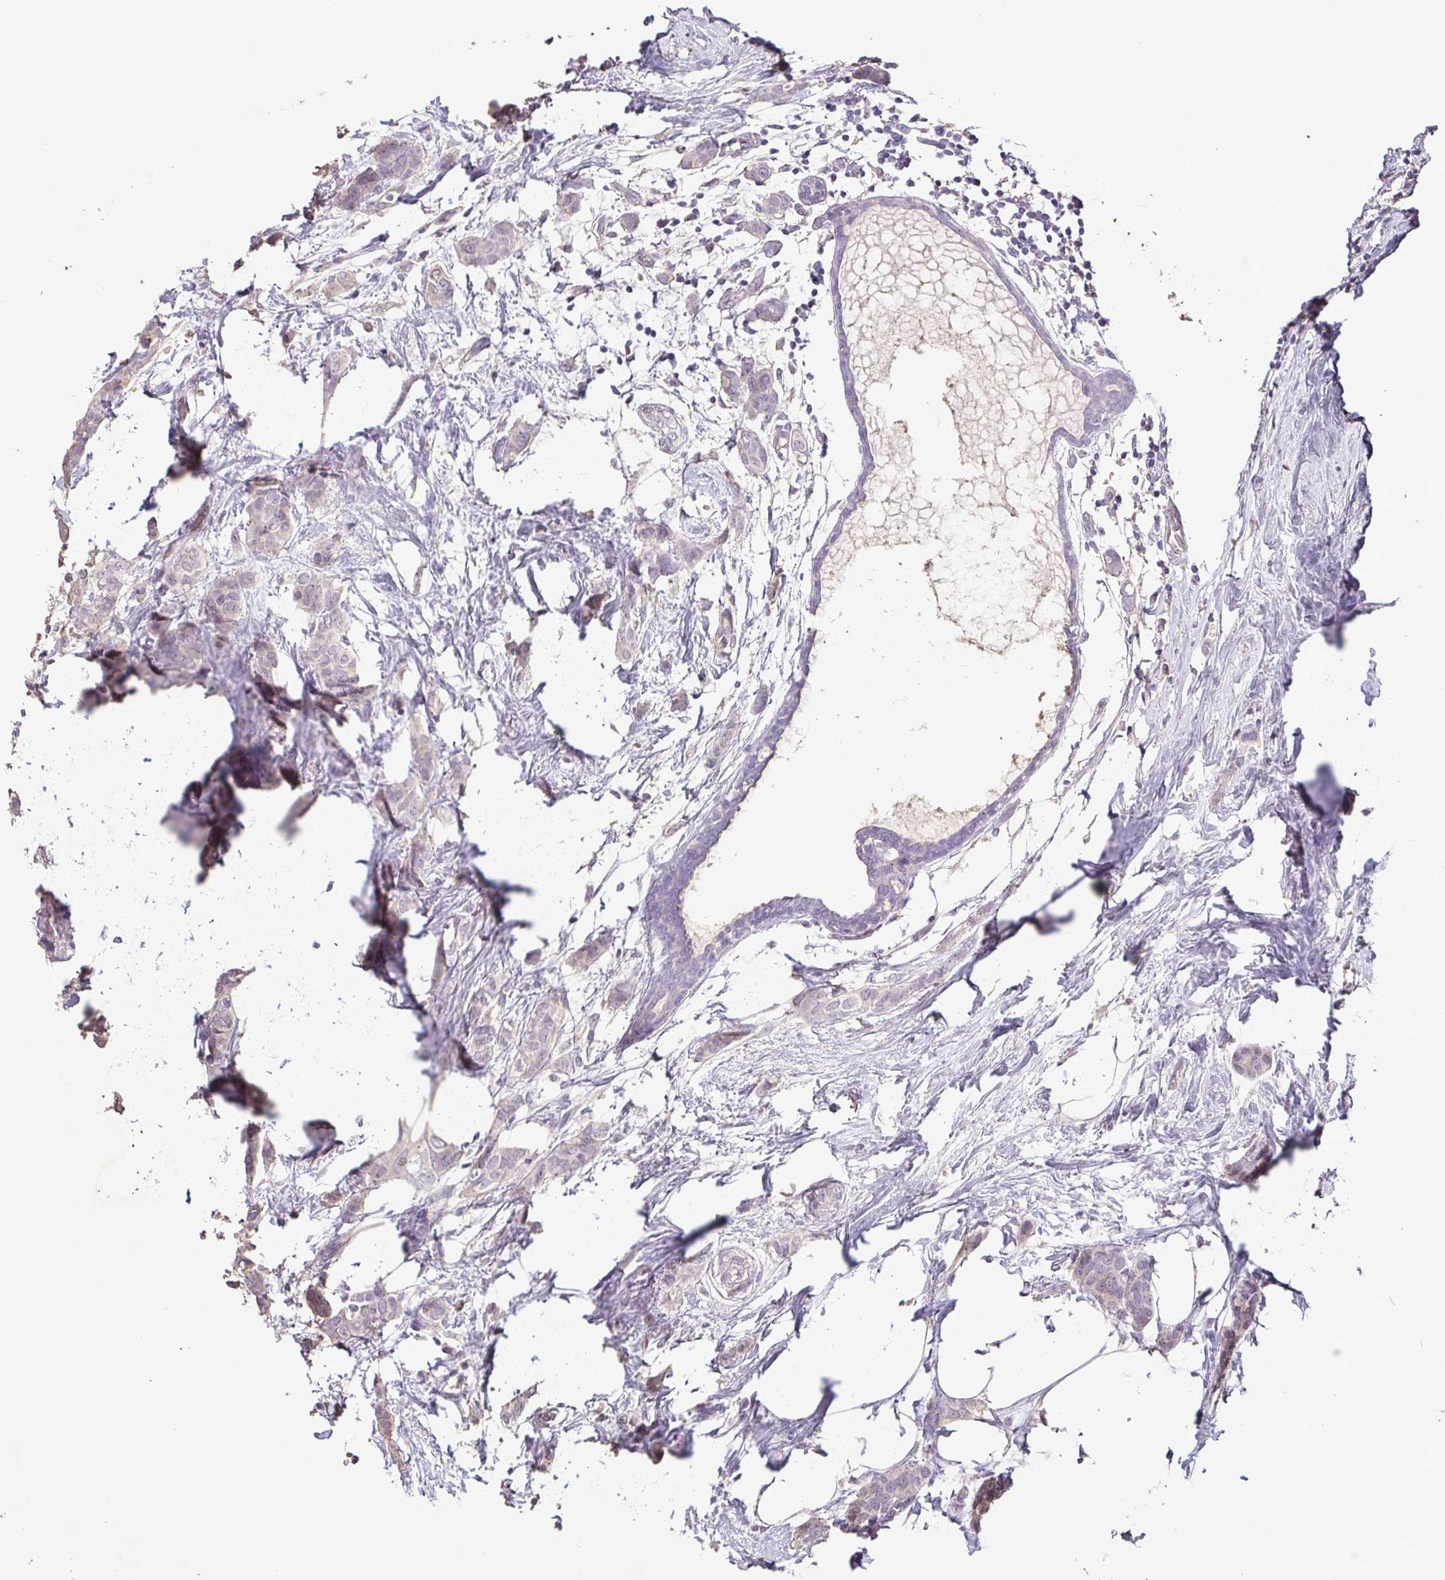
{"staining": {"intensity": "weak", "quantity": "25%-75%", "location": "cytoplasmic/membranous"}, "tissue": "breast cancer", "cell_type": "Tumor cells", "image_type": "cancer", "snomed": [{"axis": "morphology", "description": "Duct carcinoma"}, {"axis": "topography", "description": "Breast"}], "caption": "IHC photomicrograph of neoplastic tissue: breast invasive ductal carcinoma stained using IHC displays low levels of weak protein expression localized specifically in the cytoplasmic/membranous of tumor cells, appearing as a cytoplasmic/membranous brown color.", "gene": "TERT", "patient": {"sex": "female", "age": 62}}